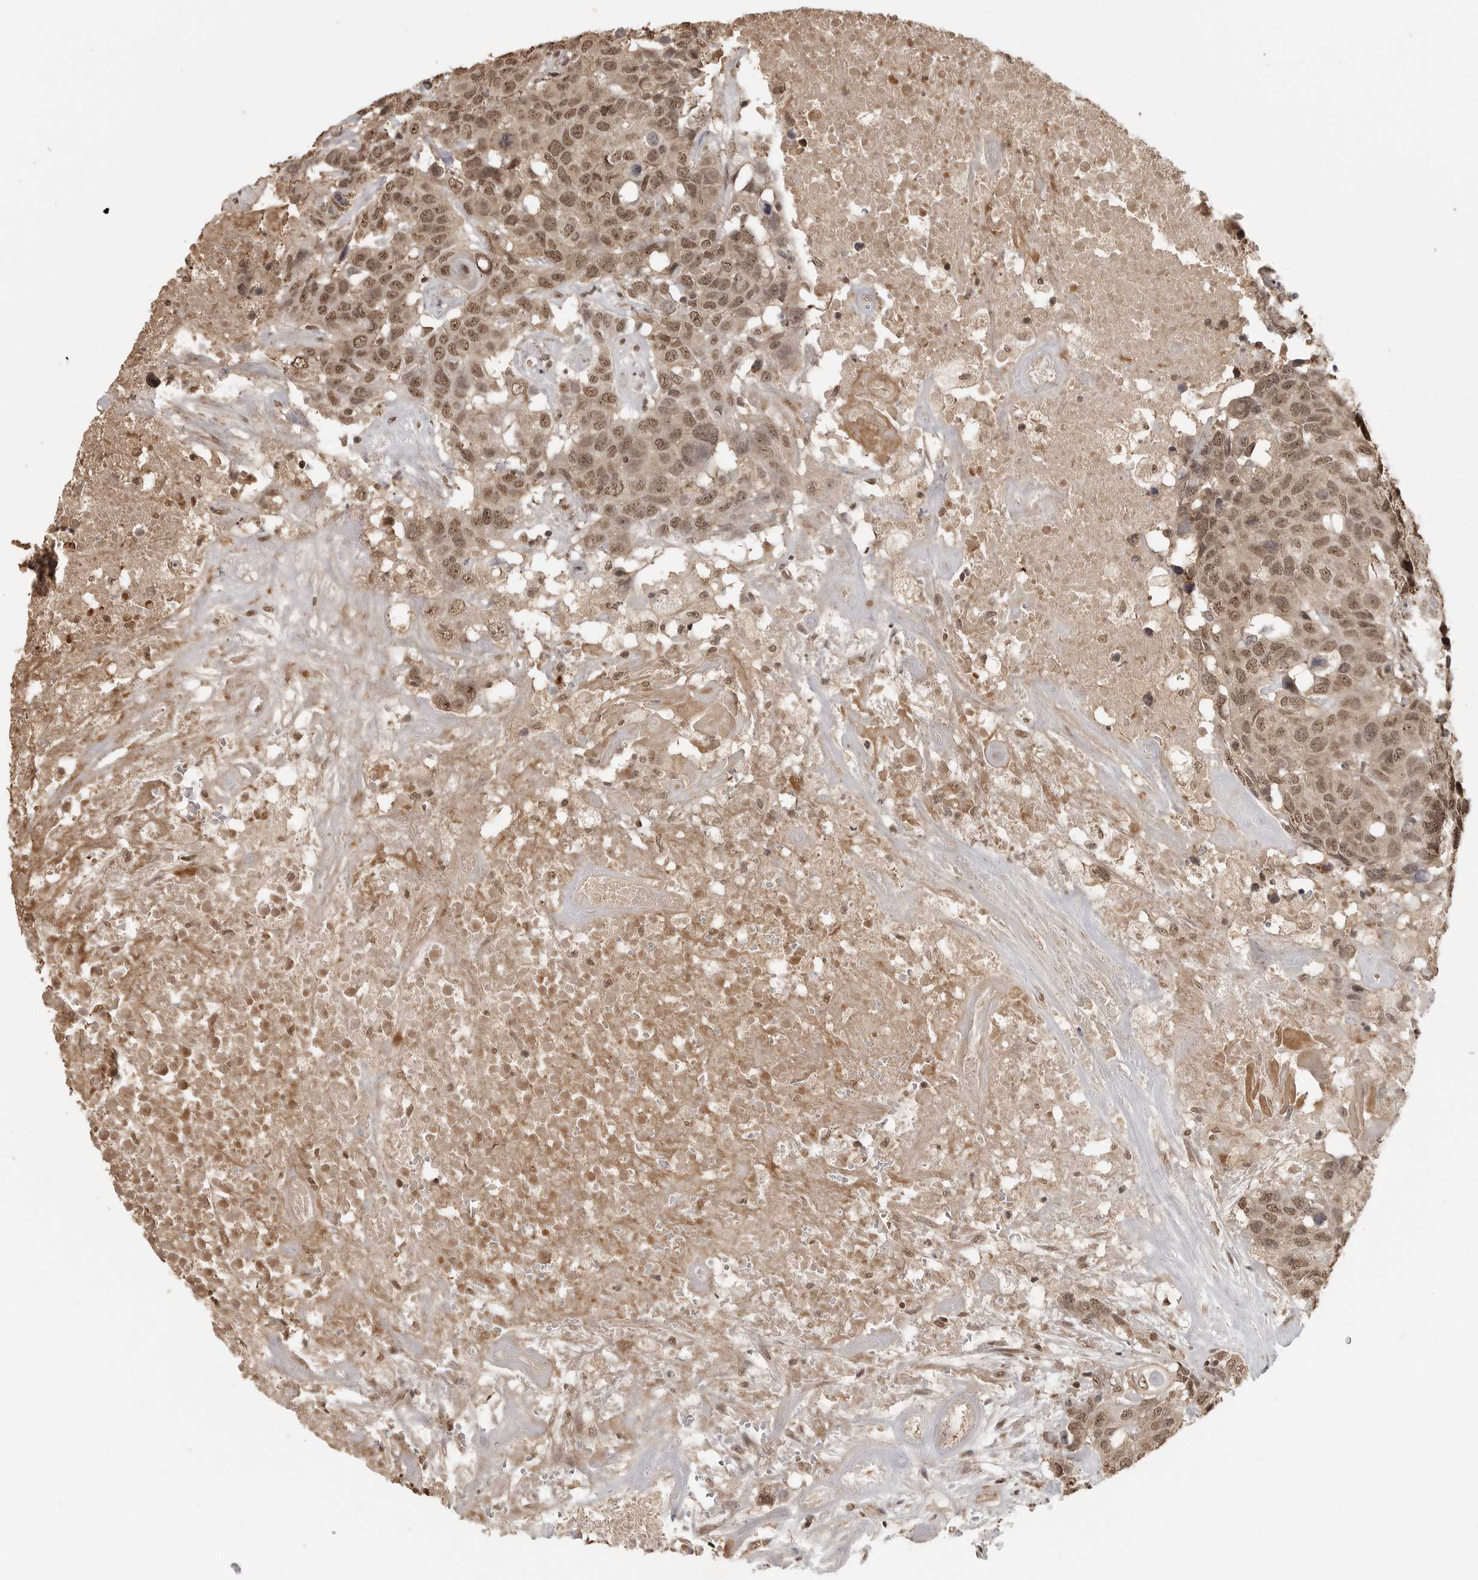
{"staining": {"intensity": "moderate", "quantity": ">75%", "location": "nuclear"}, "tissue": "head and neck cancer", "cell_type": "Tumor cells", "image_type": "cancer", "snomed": [{"axis": "morphology", "description": "Squamous cell carcinoma, NOS"}, {"axis": "topography", "description": "Head-Neck"}], "caption": "Moderate nuclear protein positivity is identified in about >75% of tumor cells in head and neck cancer (squamous cell carcinoma).", "gene": "CLOCK", "patient": {"sex": "male", "age": 66}}